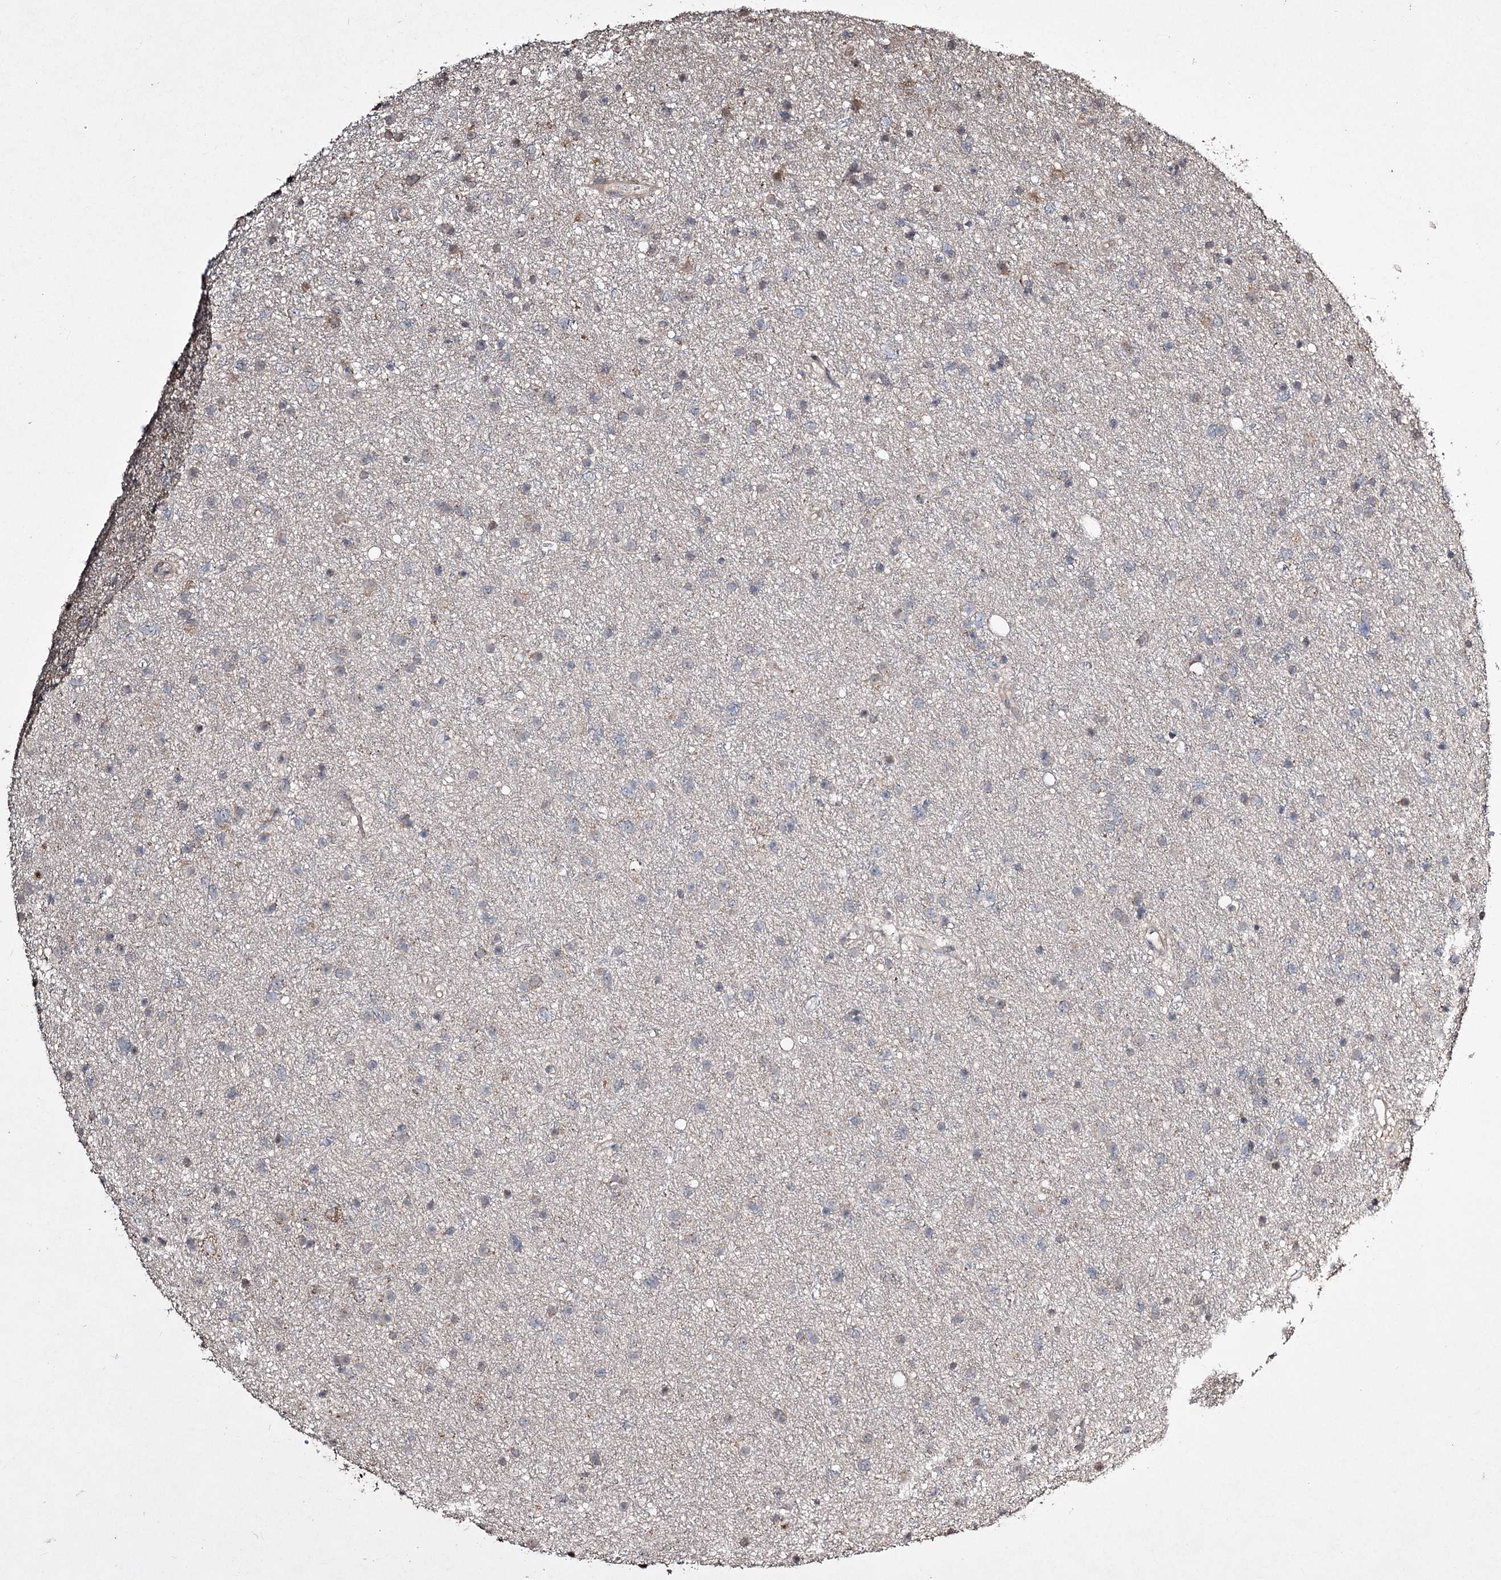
{"staining": {"intensity": "negative", "quantity": "none", "location": "none"}, "tissue": "glioma", "cell_type": "Tumor cells", "image_type": "cancer", "snomed": [{"axis": "morphology", "description": "Glioma, malignant, Low grade"}, {"axis": "topography", "description": "Cerebral cortex"}], "caption": "A histopathology image of human low-grade glioma (malignant) is negative for staining in tumor cells.", "gene": "CPNE8", "patient": {"sex": "female", "age": 39}}